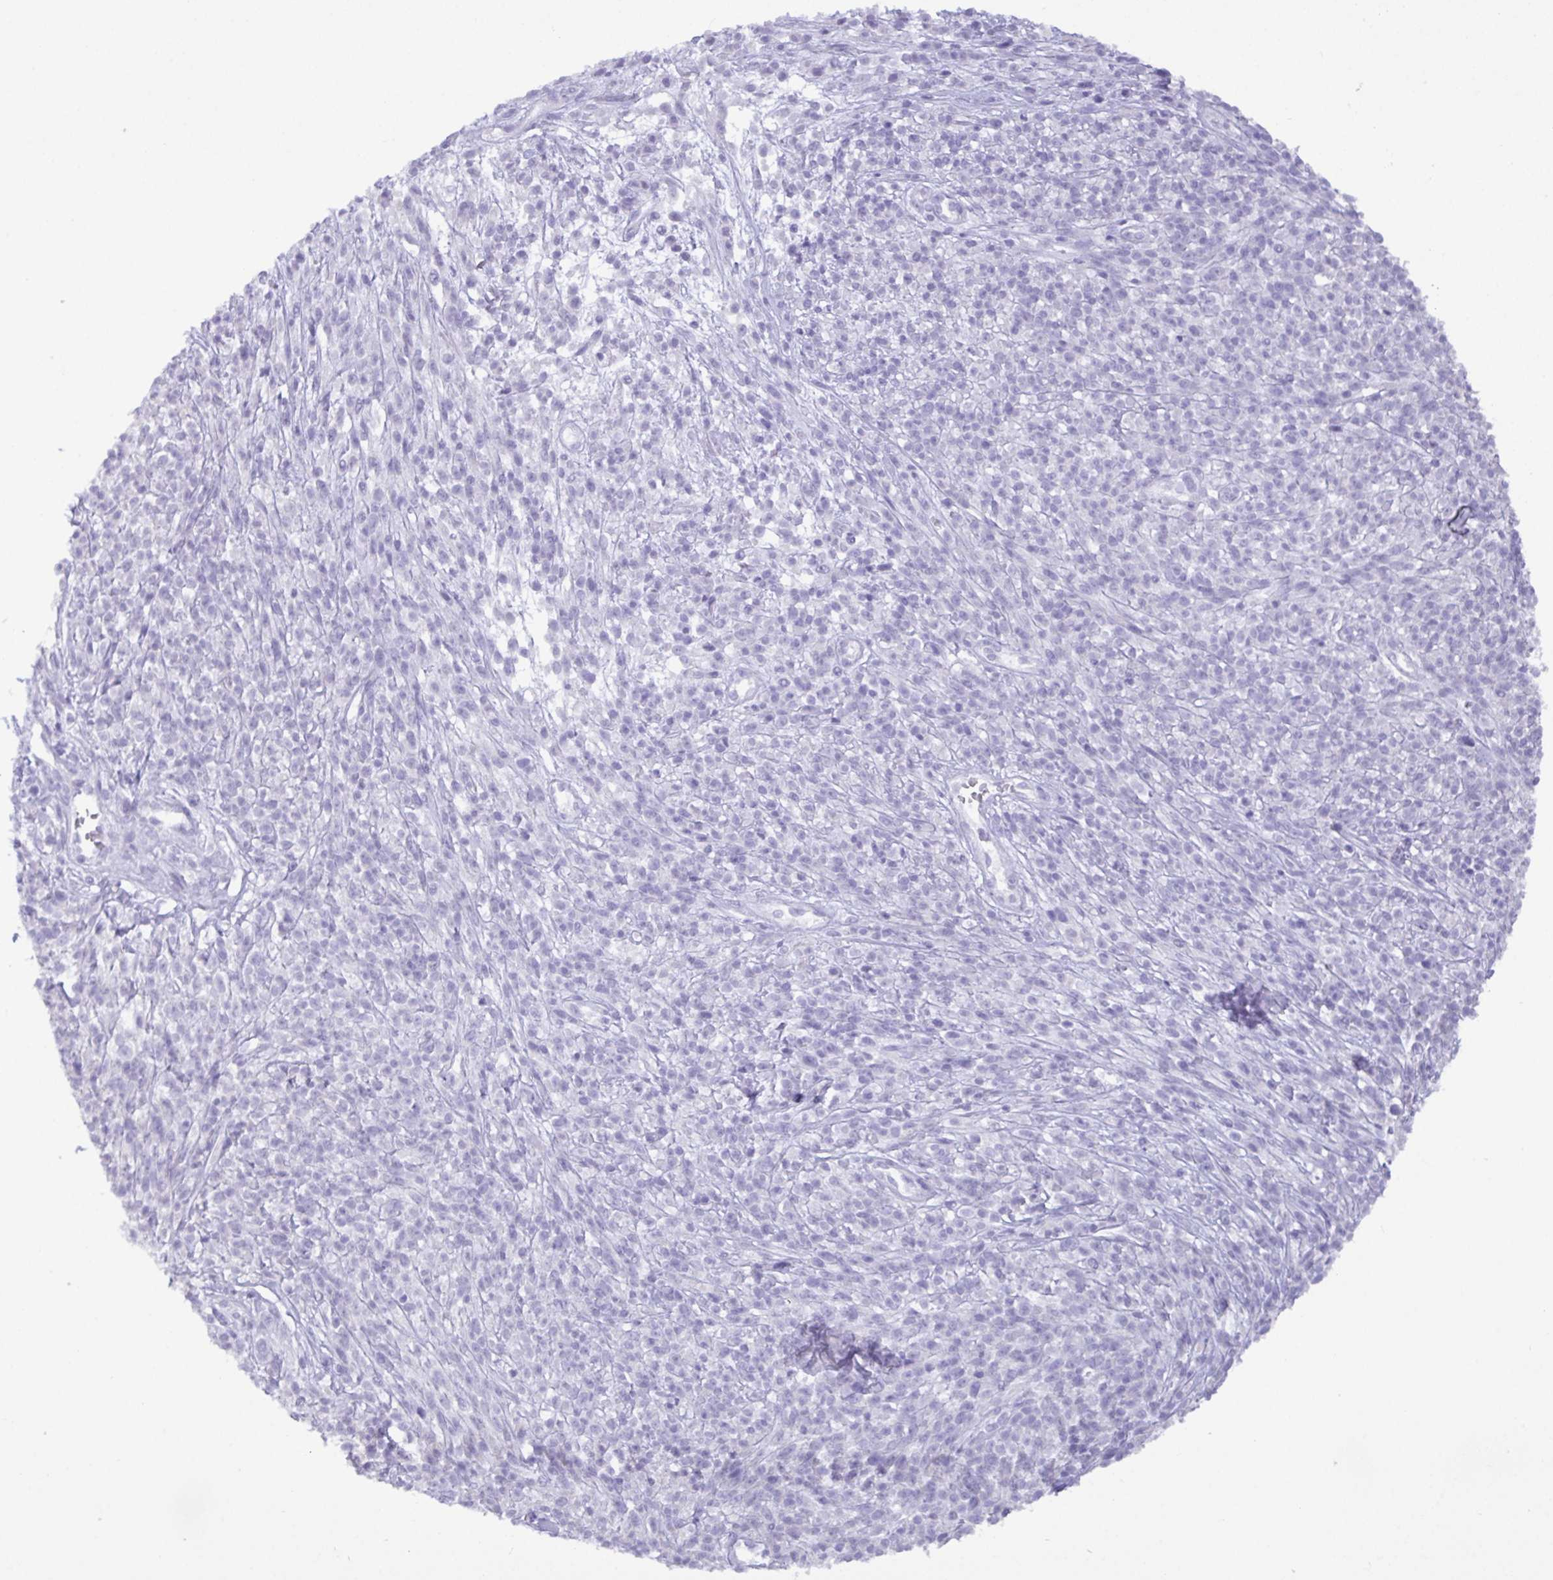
{"staining": {"intensity": "negative", "quantity": "none", "location": "none"}, "tissue": "melanoma", "cell_type": "Tumor cells", "image_type": "cancer", "snomed": [{"axis": "morphology", "description": "Malignant melanoma, NOS"}, {"axis": "topography", "description": "Skin"}, {"axis": "topography", "description": "Skin of trunk"}], "caption": "This is an immunohistochemistry (IHC) histopathology image of human malignant melanoma. There is no expression in tumor cells.", "gene": "C4orf33", "patient": {"sex": "male", "age": 74}}